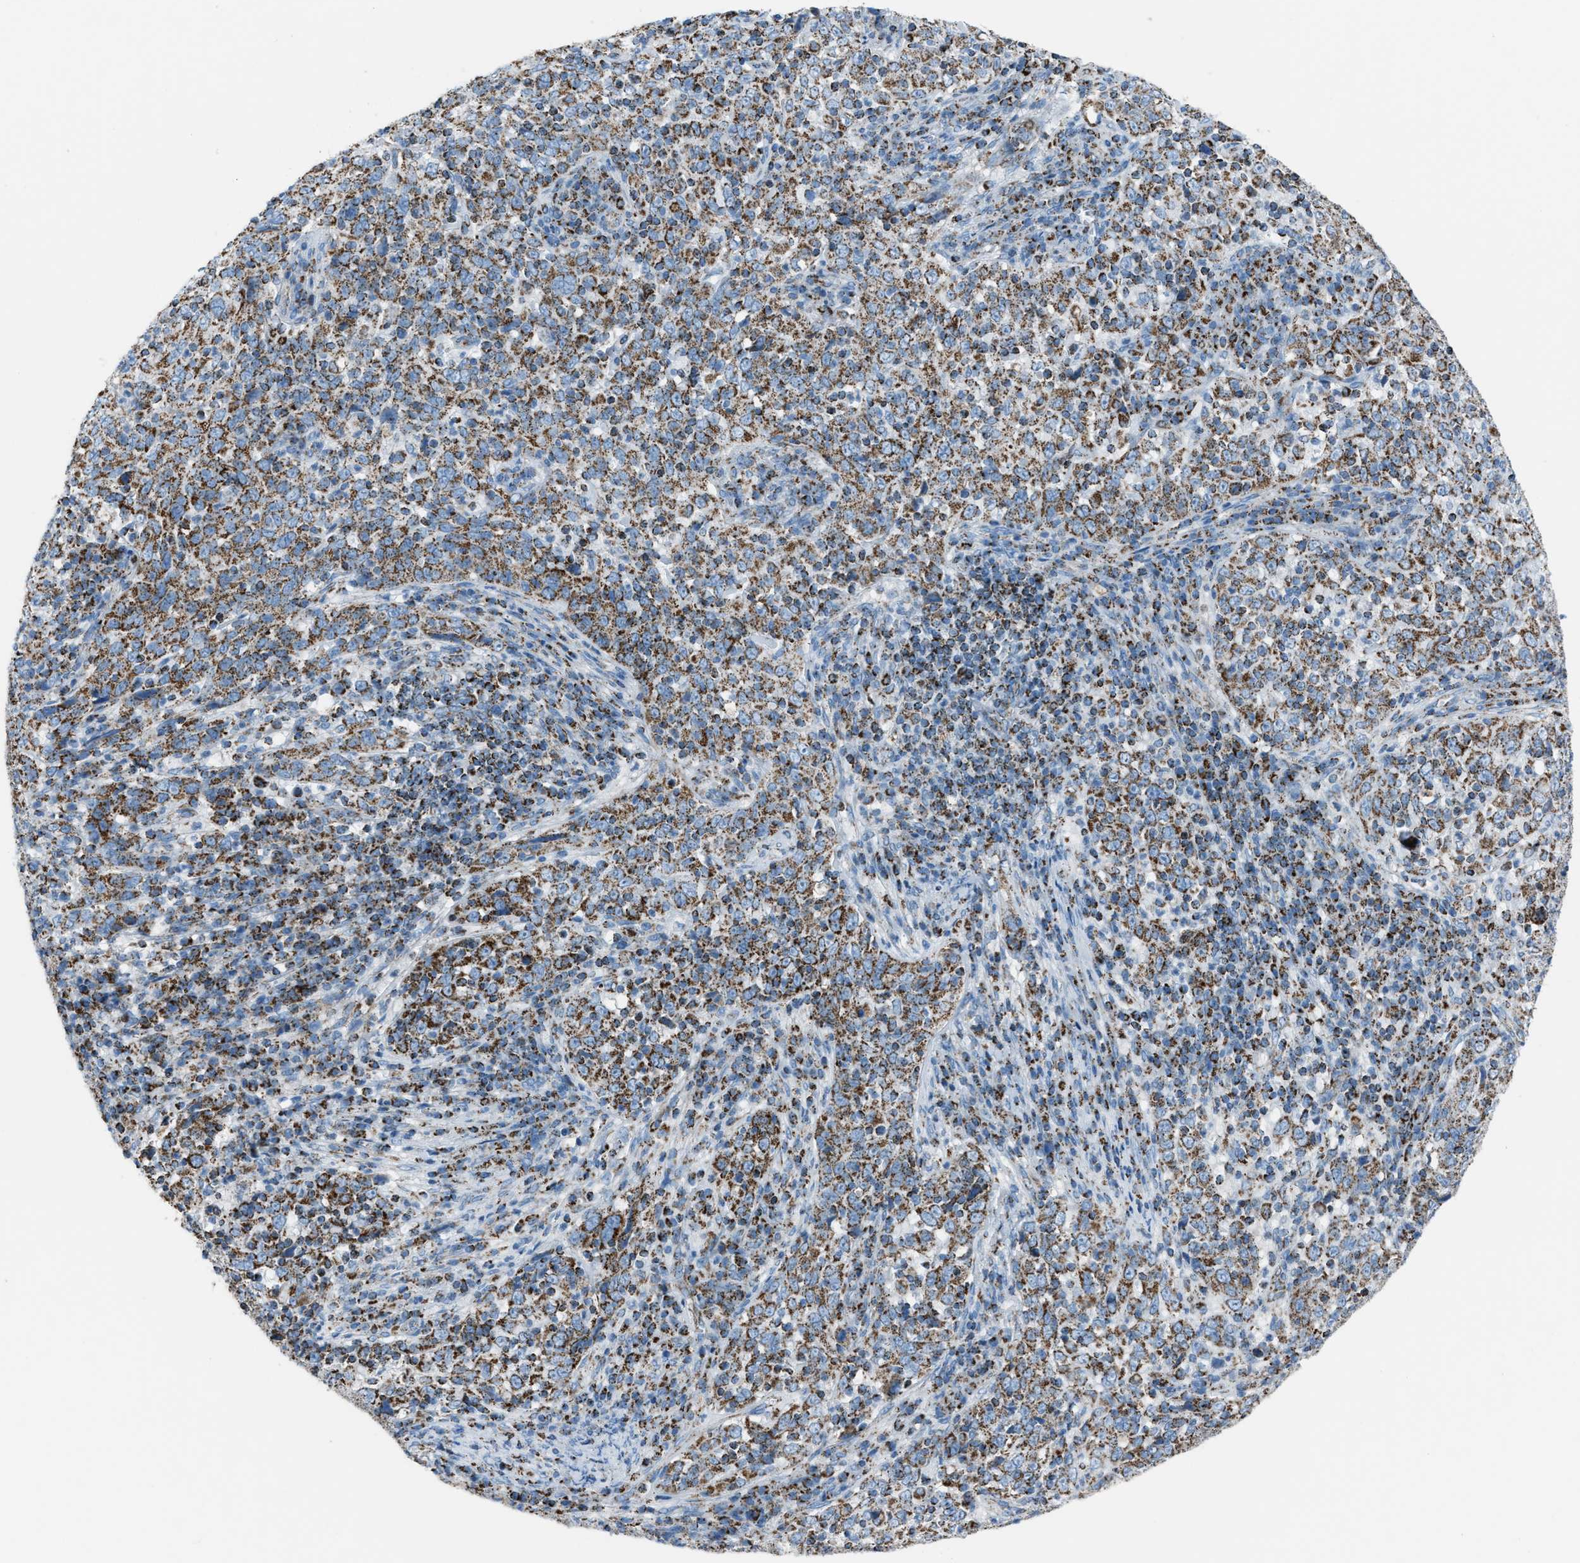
{"staining": {"intensity": "moderate", "quantity": ">75%", "location": "cytoplasmic/membranous"}, "tissue": "cervical cancer", "cell_type": "Tumor cells", "image_type": "cancer", "snomed": [{"axis": "morphology", "description": "Squamous cell carcinoma, NOS"}, {"axis": "topography", "description": "Cervix"}], "caption": "The micrograph displays staining of squamous cell carcinoma (cervical), revealing moderate cytoplasmic/membranous protein staining (brown color) within tumor cells.", "gene": "MDH2", "patient": {"sex": "female", "age": 46}}